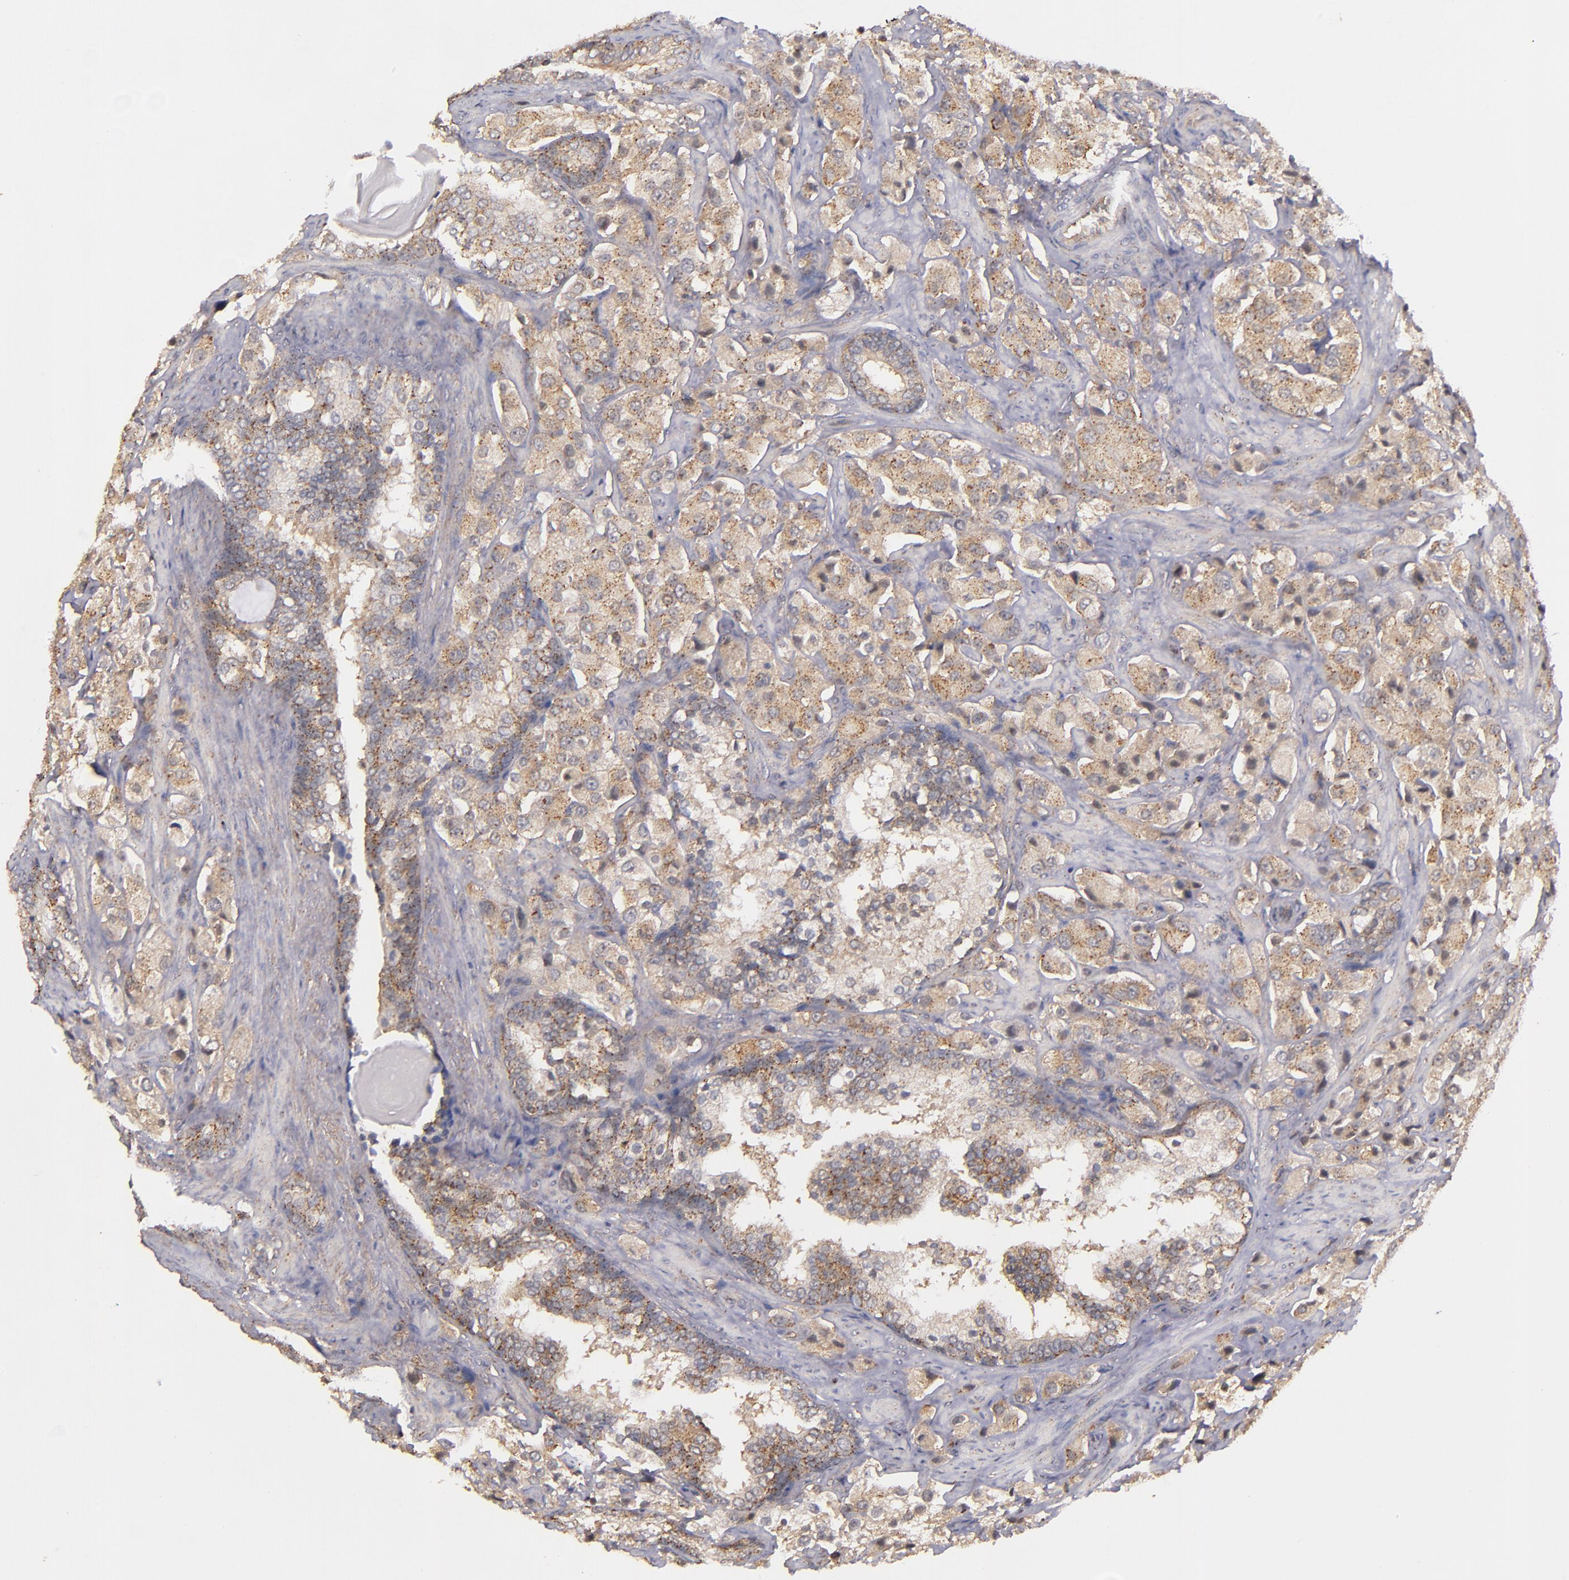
{"staining": {"intensity": "moderate", "quantity": ">75%", "location": "cytoplasmic/membranous"}, "tissue": "prostate cancer", "cell_type": "Tumor cells", "image_type": "cancer", "snomed": [{"axis": "morphology", "description": "Adenocarcinoma, Medium grade"}, {"axis": "topography", "description": "Prostate"}], "caption": "Immunohistochemical staining of prostate cancer (adenocarcinoma (medium-grade)) shows medium levels of moderate cytoplasmic/membranous protein staining in about >75% of tumor cells.", "gene": "ZFYVE1", "patient": {"sex": "male", "age": 70}}